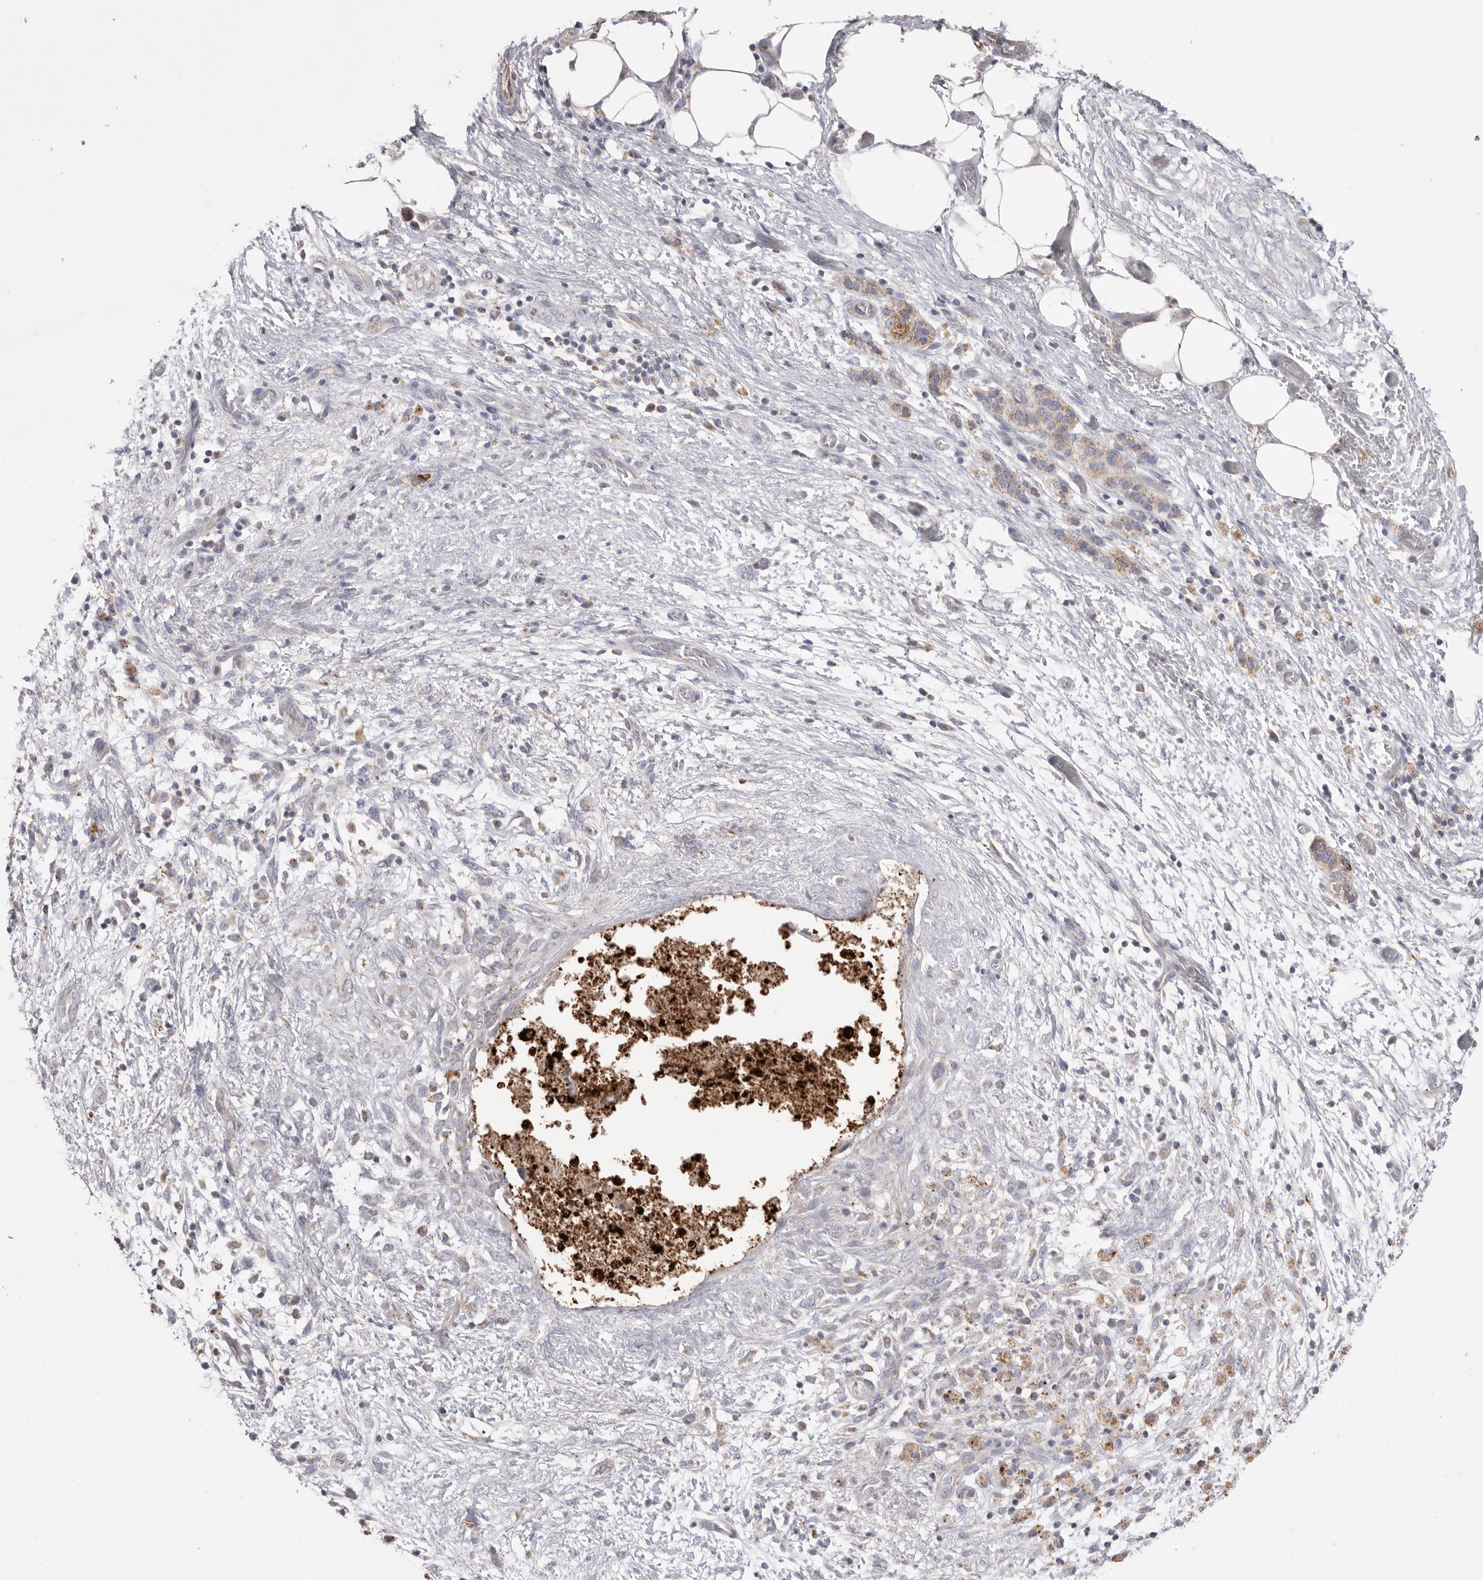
{"staining": {"intensity": "moderate", "quantity": "25%-75%", "location": "cytoplasmic/membranous"}, "tissue": "pancreatic cancer", "cell_type": "Tumor cells", "image_type": "cancer", "snomed": [{"axis": "morphology", "description": "Adenocarcinoma, NOS"}, {"axis": "topography", "description": "Pancreas"}], "caption": "Moderate cytoplasmic/membranous protein expression is seen in about 25%-75% of tumor cells in adenocarcinoma (pancreatic).", "gene": "VDAC3", "patient": {"sex": "female", "age": 78}}